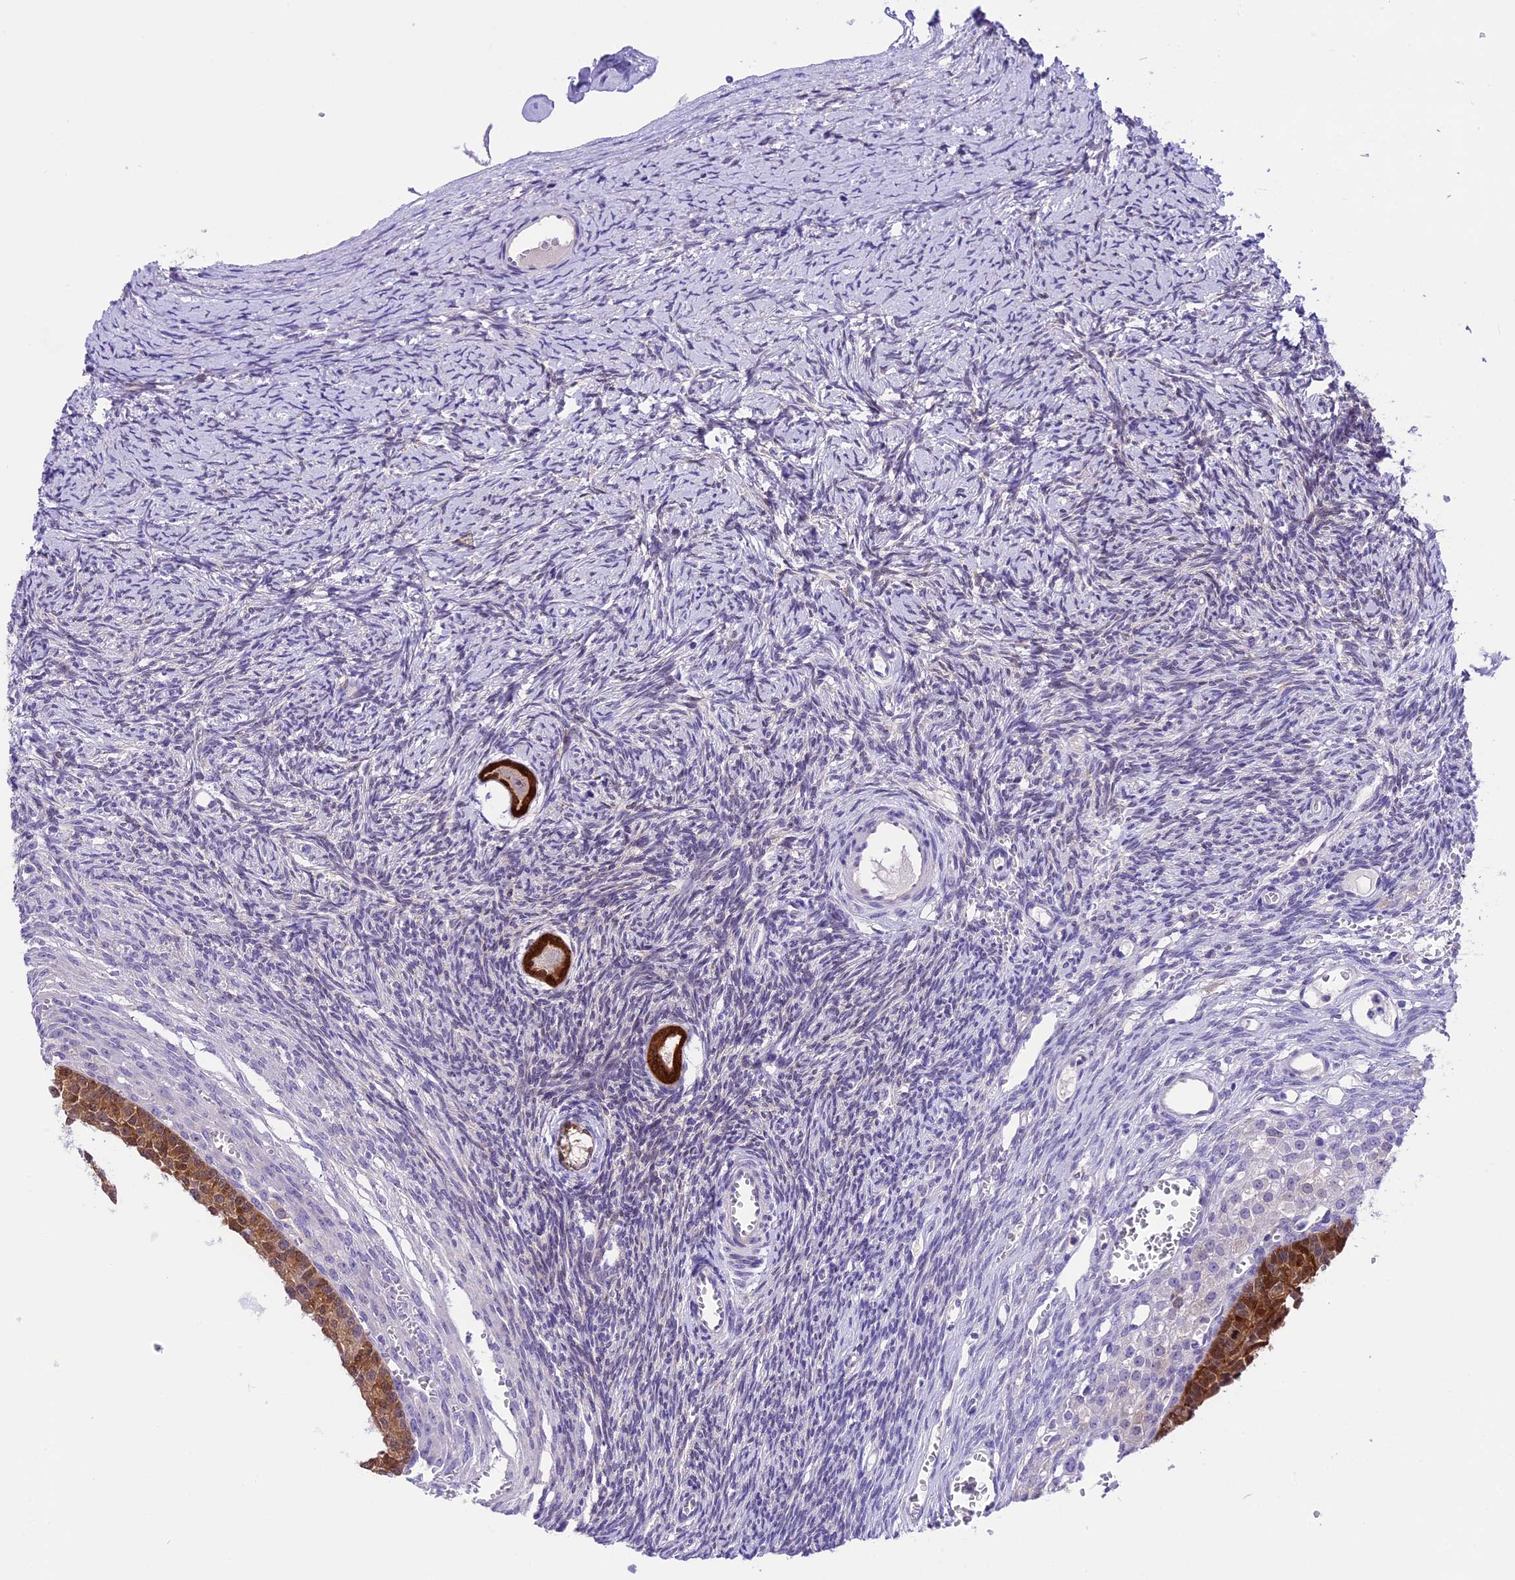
{"staining": {"intensity": "strong", "quantity": ">75%", "location": "cytoplasmic/membranous"}, "tissue": "ovary", "cell_type": "Follicle cells", "image_type": "normal", "snomed": [{"axis": "morphology", "description": "Normal tissue, NOS"}, {"axis": "topography", "description": "Ovary"}], "caption": "A high amount of strong cytoplasmic/membranous positivity is seen in approximately >75% of follicle cells in normal ovary.", "gene": "PRR15", "patient": {"sex": "female", "age": 39}}